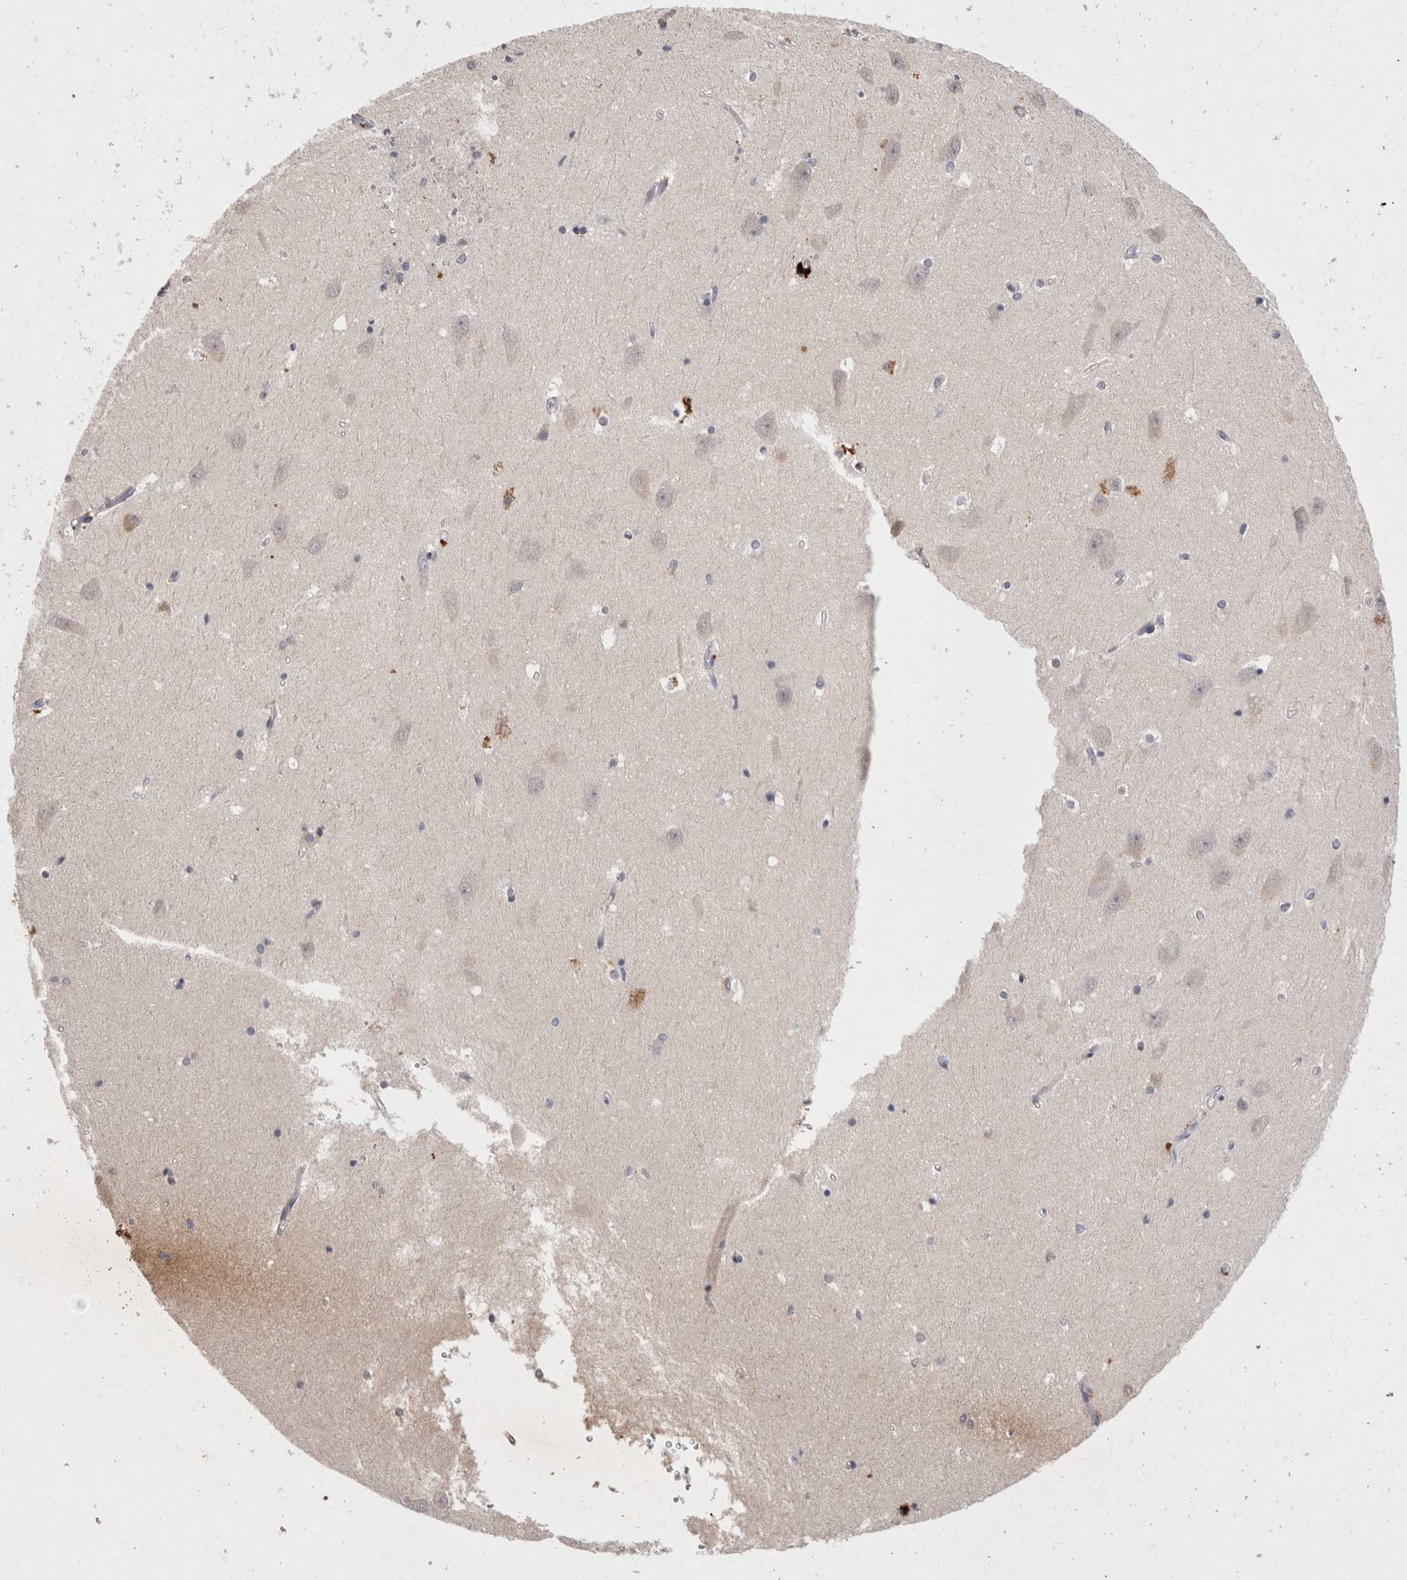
{"staining": {"intensity": "negative", "quantity": "none", "location": "none"}, "tissue": "hippocampus", "cell_type": "Glial cells", "image_type": "normal", "snomed": [{"axis": "morphology", "description": "Normal tissue, NOS"}, {"axis": "topography", "description": "Hippocampus"}], "caption": "Micrograph shows no protein expression in glial cells of unremarkable hippocampus. (DAB IHC, high magnification).", "gene": "RASSF3", "patient": {"sex": "male", "age": 45}}